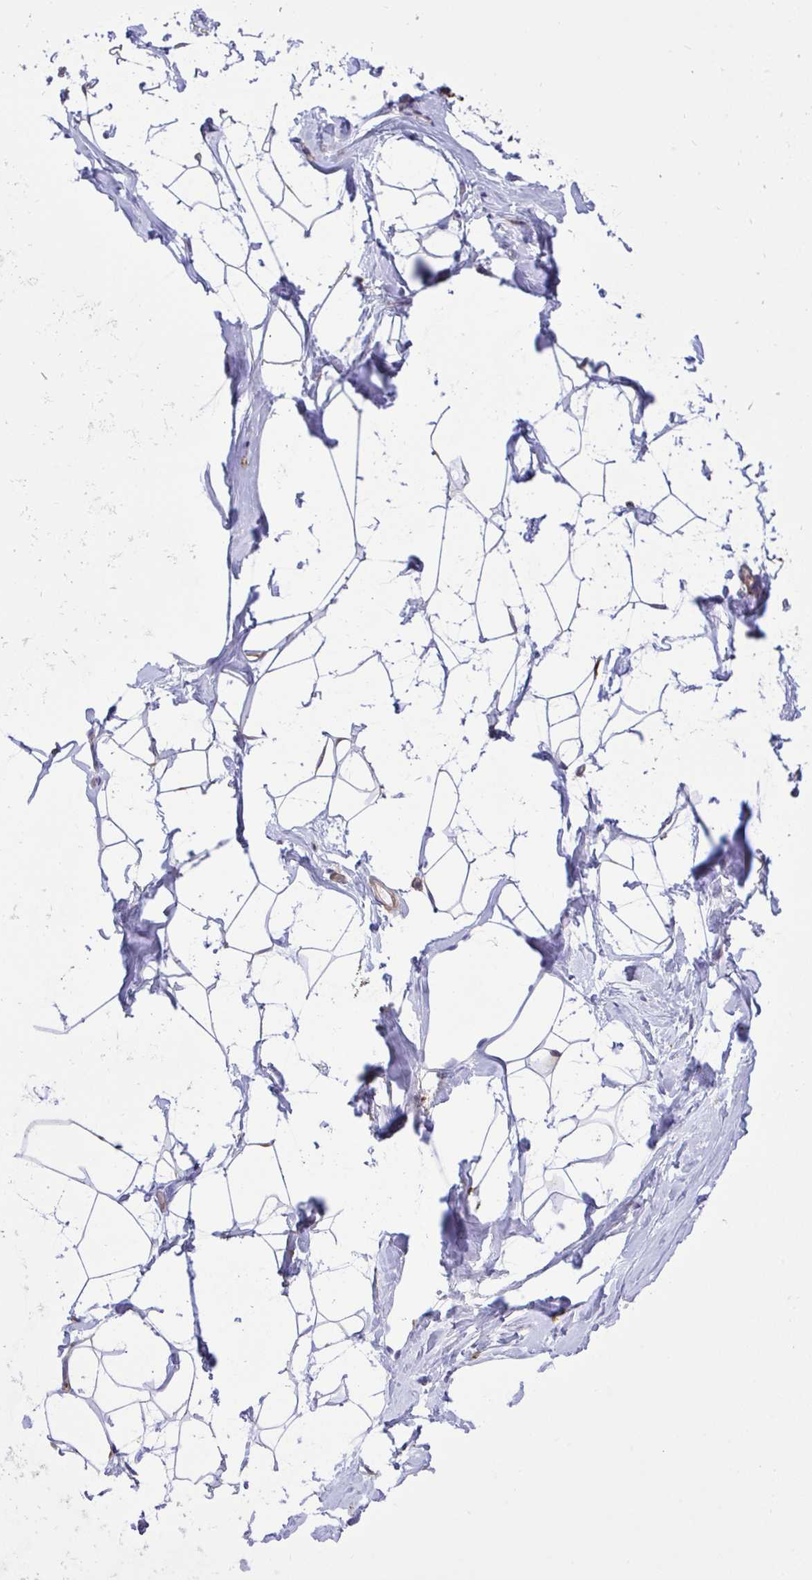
{"staining": {"intensity": "negative", "quantity": "none", "location": "none"}, "tissue": "breast", "cell_type": "Adipocytes", "image_type": "normal", "snomed": [{"axis": "morphology", "description": "Normal tissue, NOS"}, {"axis": "topography", "description": "Breast"}], "caption": "The immunohistochemistry histopathology image has no significant staining in adipocytes of breast. (DAB immunohistochemistry, high magnification).", "gene": "ERI1", "patient": {"sex": "female", "age": 32}}